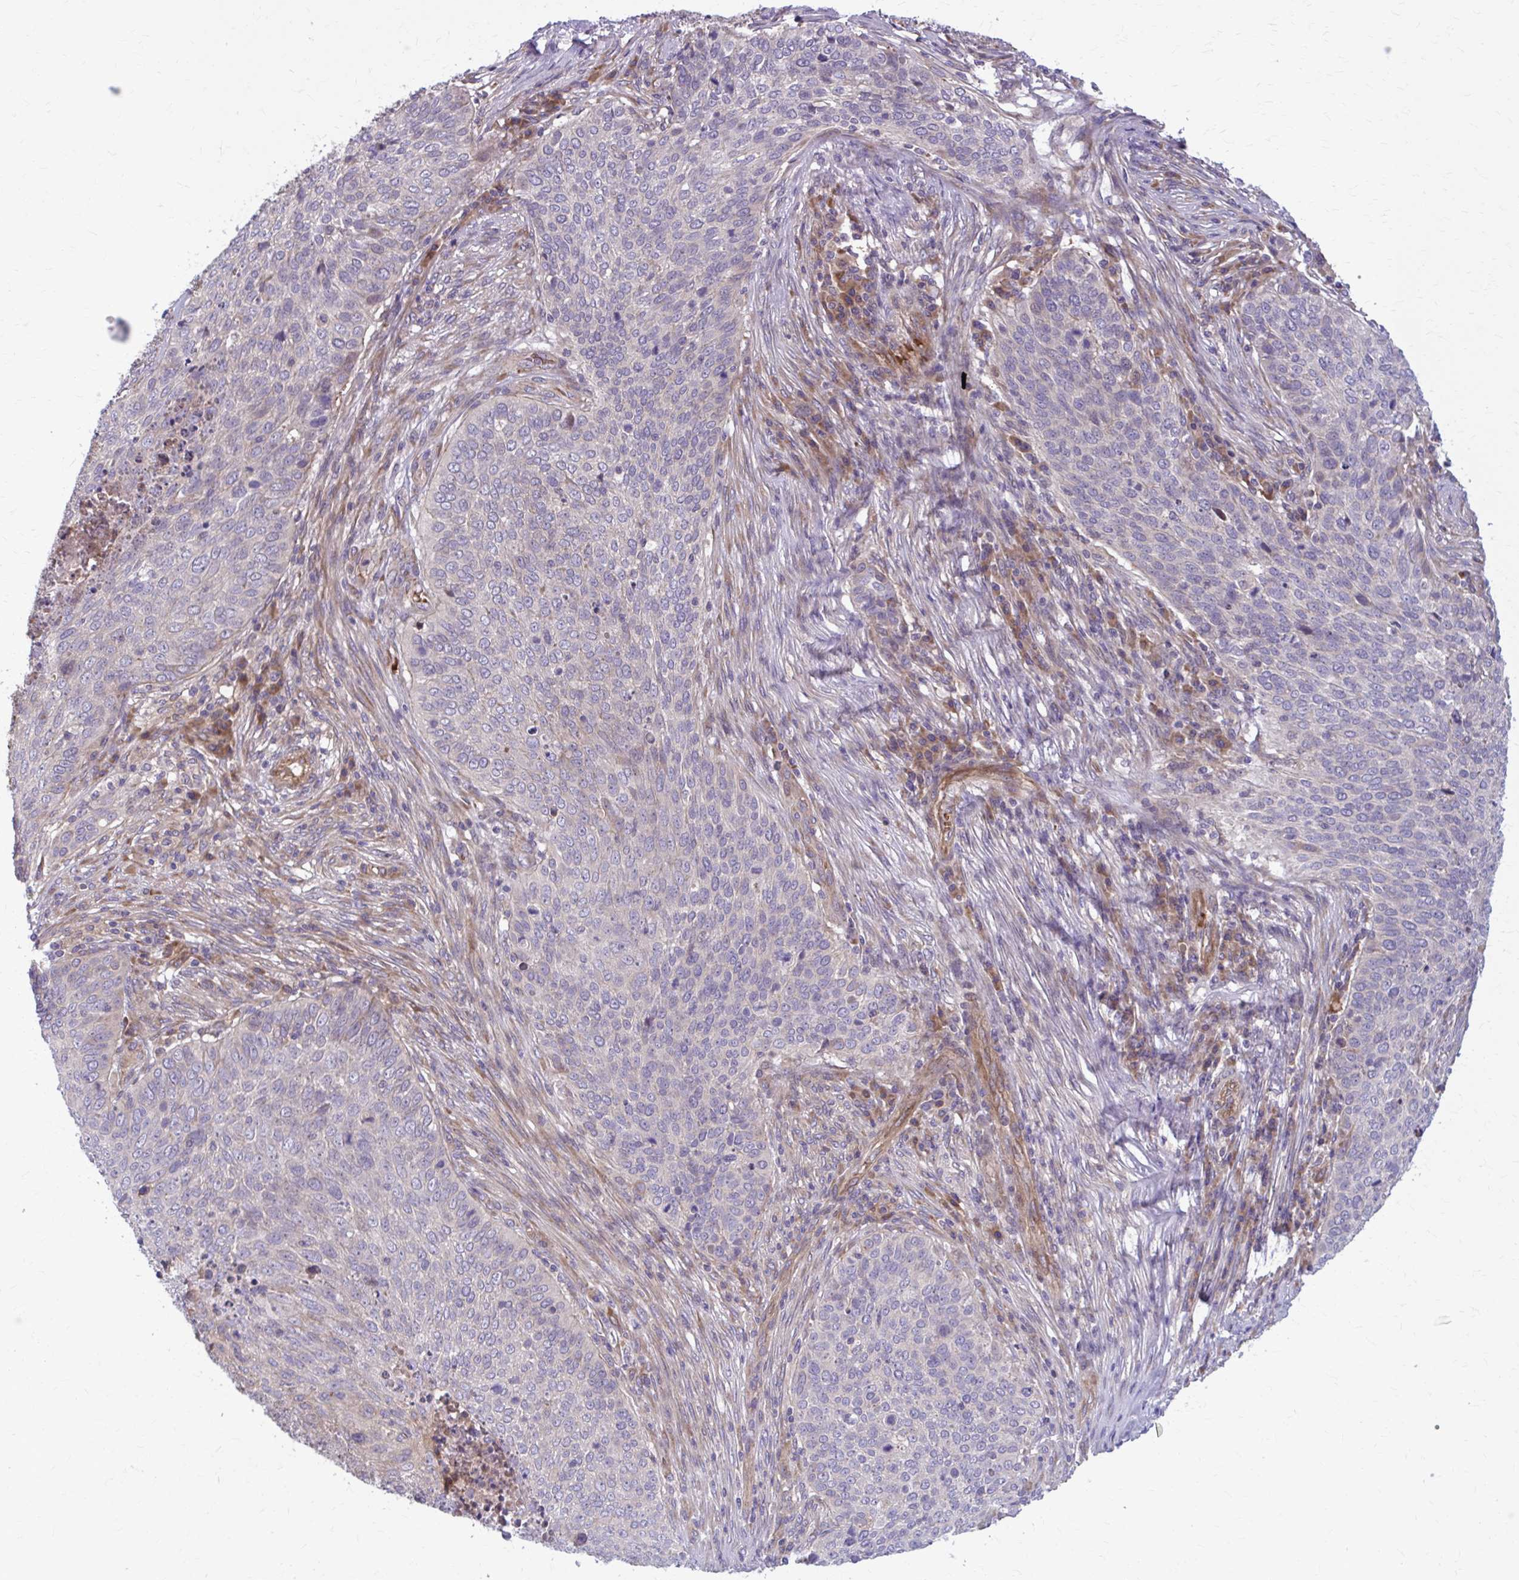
{"staining": {"intensity": "moderate", "quantity": "<25%", "location": "cytoplasmic/membranous"}, "tissue": "lung cancer", "cell_type": "Tumor cells", "image_type": "cancer", "snomed": [{"axis": "morphology", "description": "Squamous cell carcinoma, NOS"}, {"axis": "topography", "description": "Lung"}], "caption": "Lung squamous cell carcinoma tissue reveals moderate cytoplasmic/membranous staining in about <25% of tumor cells, visualized by immunohistochemistry.", "gene": "SNF8", "patient": {"sex": "male", "age": 63}}